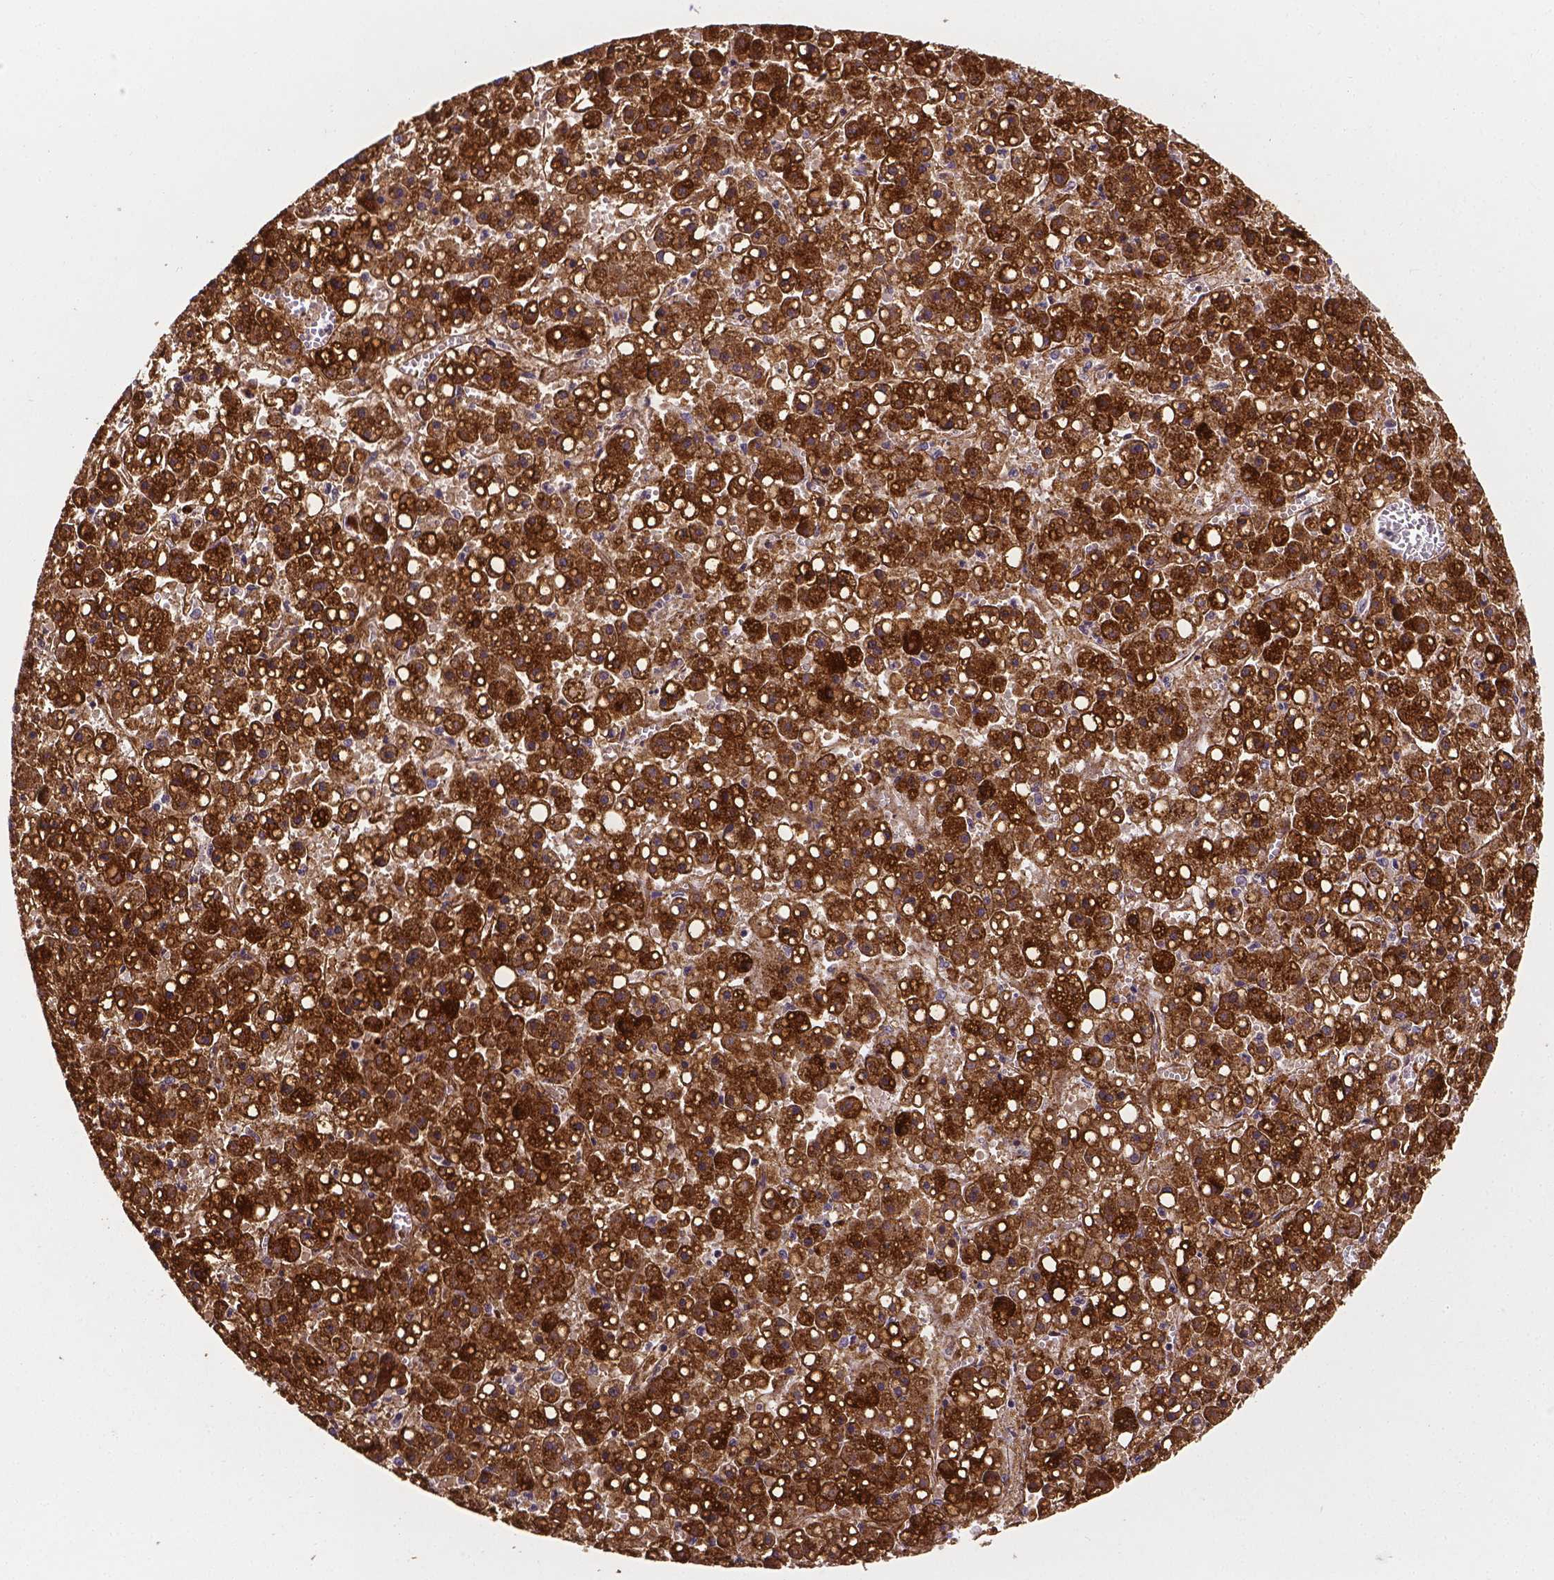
{"staining": {"intensity": "strong", "quantity": ">75%", "location": "cytoplasmic/membranous"}, "tissue": "liver cancer", "cell_type": "Tumor cells", "image_type": "cancer", "snomed": [{"axis": "morphology", "description": "Carcinoma, Hepatocellular, NOS"}, {"axis": "topography", "description": "Liver"}], "caption": "An image of human liver hepatocellular carcinoma stained for a protein displays strong cytoplasmic/membranous brown staining in tumor cells.", "gene": "APOE", "patient": {"sex": "male", "age": 67}}